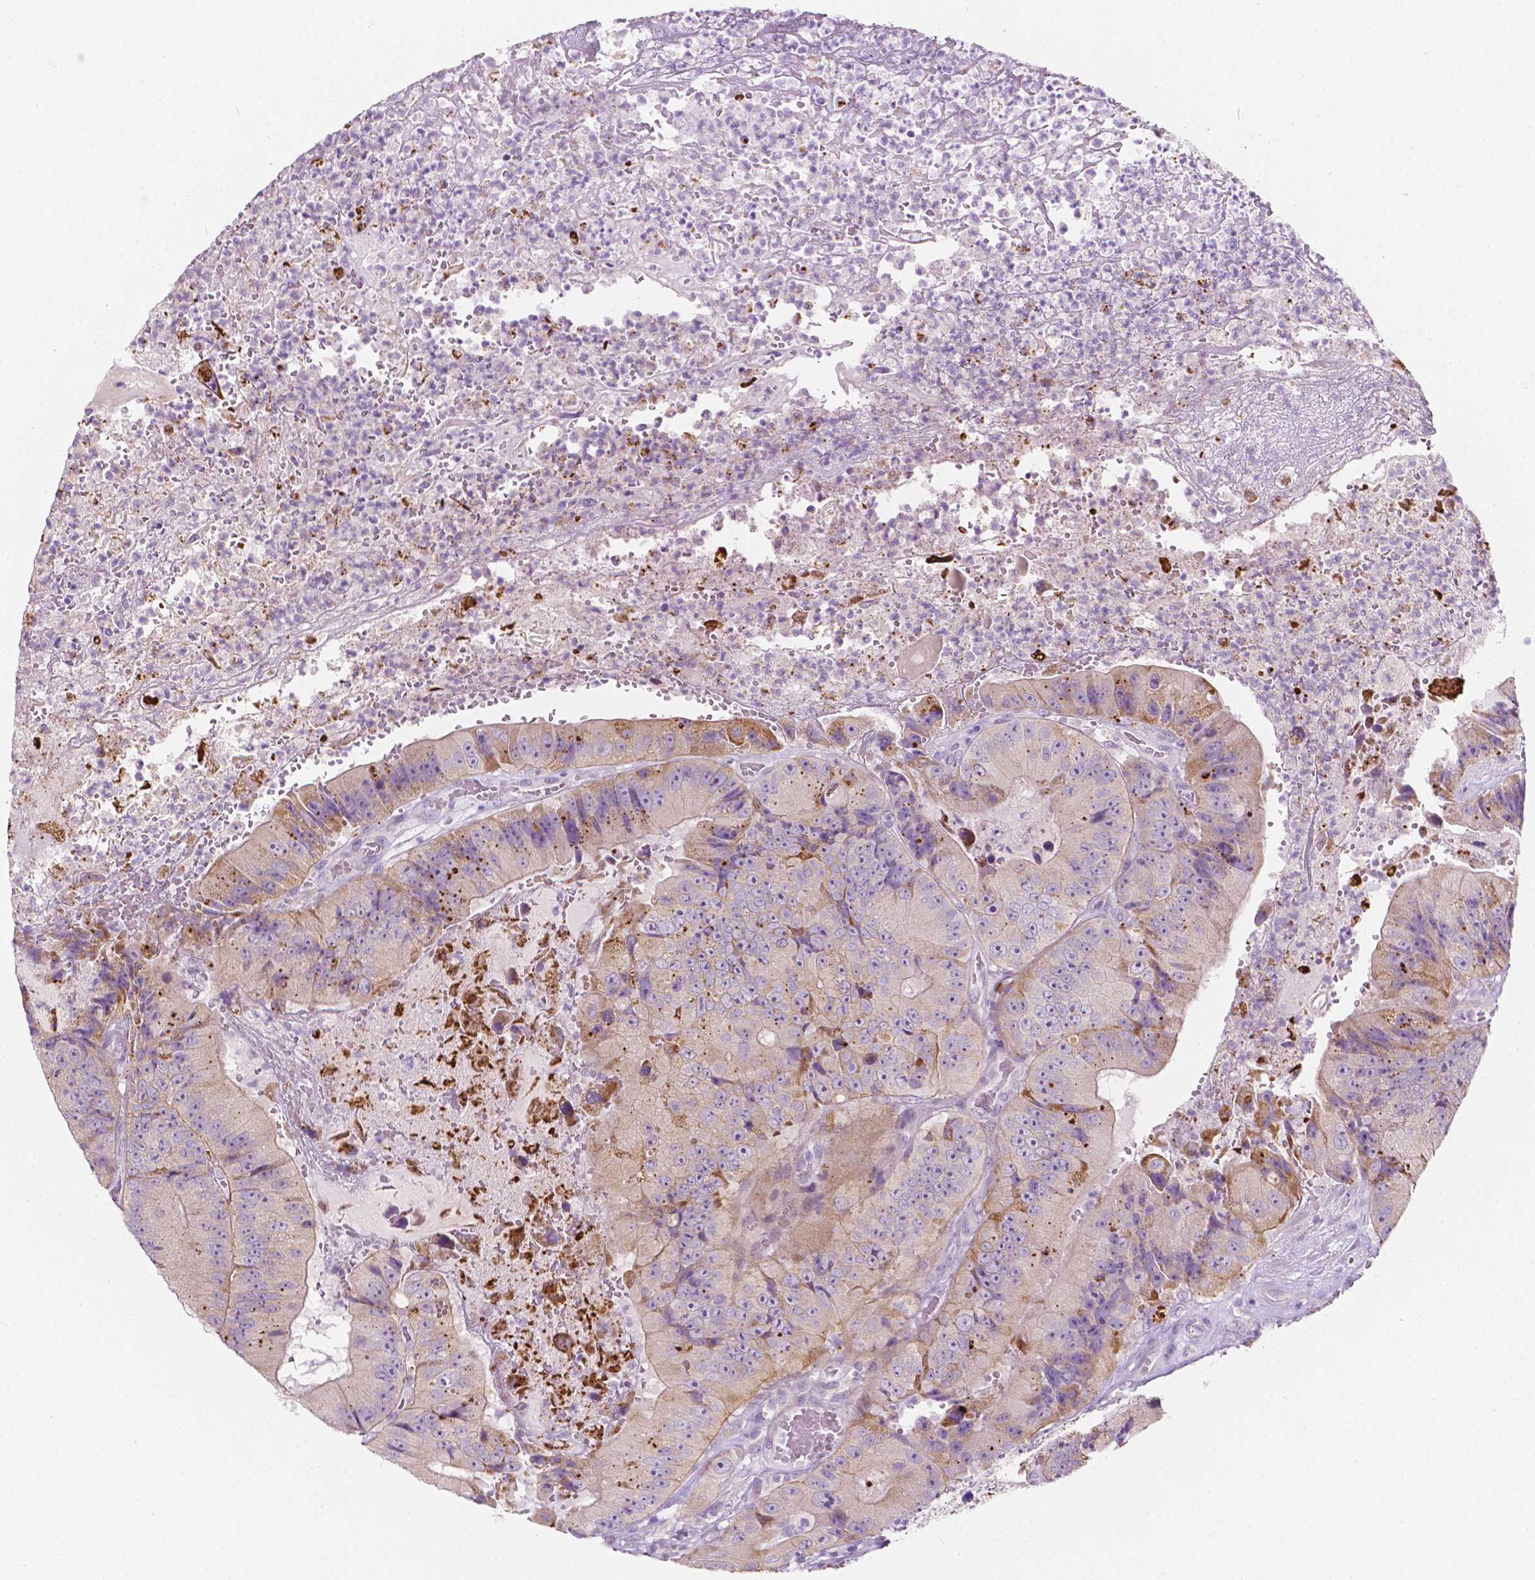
{"staining": {"intensity": "moderate", "quantity": "<25%", "location": "cytoplasmic/membranous"}, "tissue": "colorectal cancer", "cell_type": "Tumor cells", "image_type": "cancer", "snomed": [{"axis": "morphology", "description": "Adenocarcinoma, NOS"}, {"axis": "topography", "description": "Colon"}], "caption": "Adenocarcinoma (colorectal) stained with IHC demonstrates moderate cytoplasmic/membranous expression in about <25% of tumor cells.", "gene": "NOS1AP", "patient": {"sex": "female", "age": 86}}